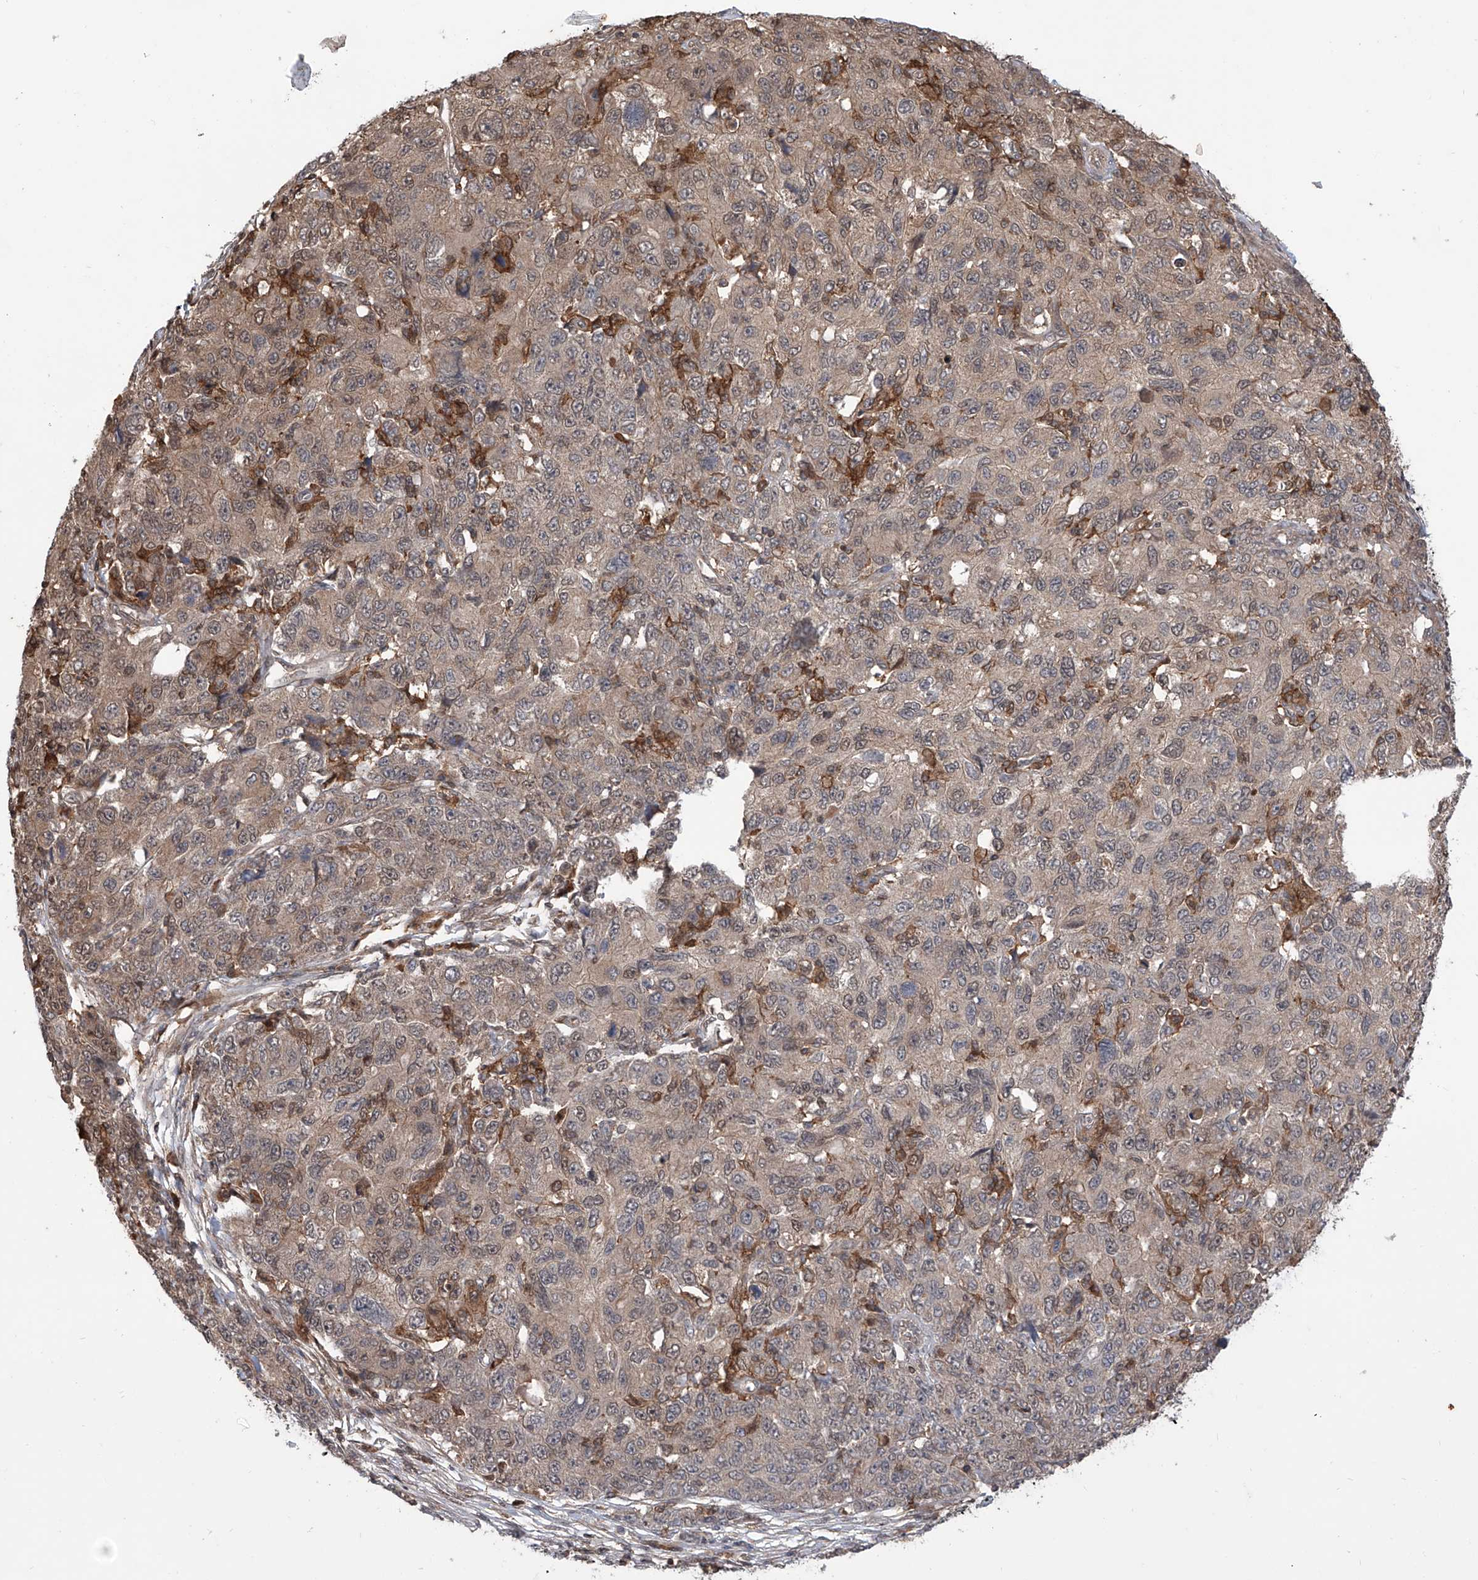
{"staining": {"intensity": "moderate", "quantity": "<25%", "location": "cytoplasmic/membranous,nuclear"}, "tissue": "ovarian cancer", "cell_type": "Tumor cells", "image_type": "cancer", "snomed": [{"axis": "morphology", "description": "Carcinoma, endometroid"}, {"axis": "topography", "description": "Ovary"}], "caption": "Immunohistochemical staining of ovarian endometroid carcinoma reveals moderate cytoplasmic/membranous and nuclear protein staining in about <25% of tumor cells.", "gene": "HOXC8", "patient": {"sex": "female", "age": 42}}